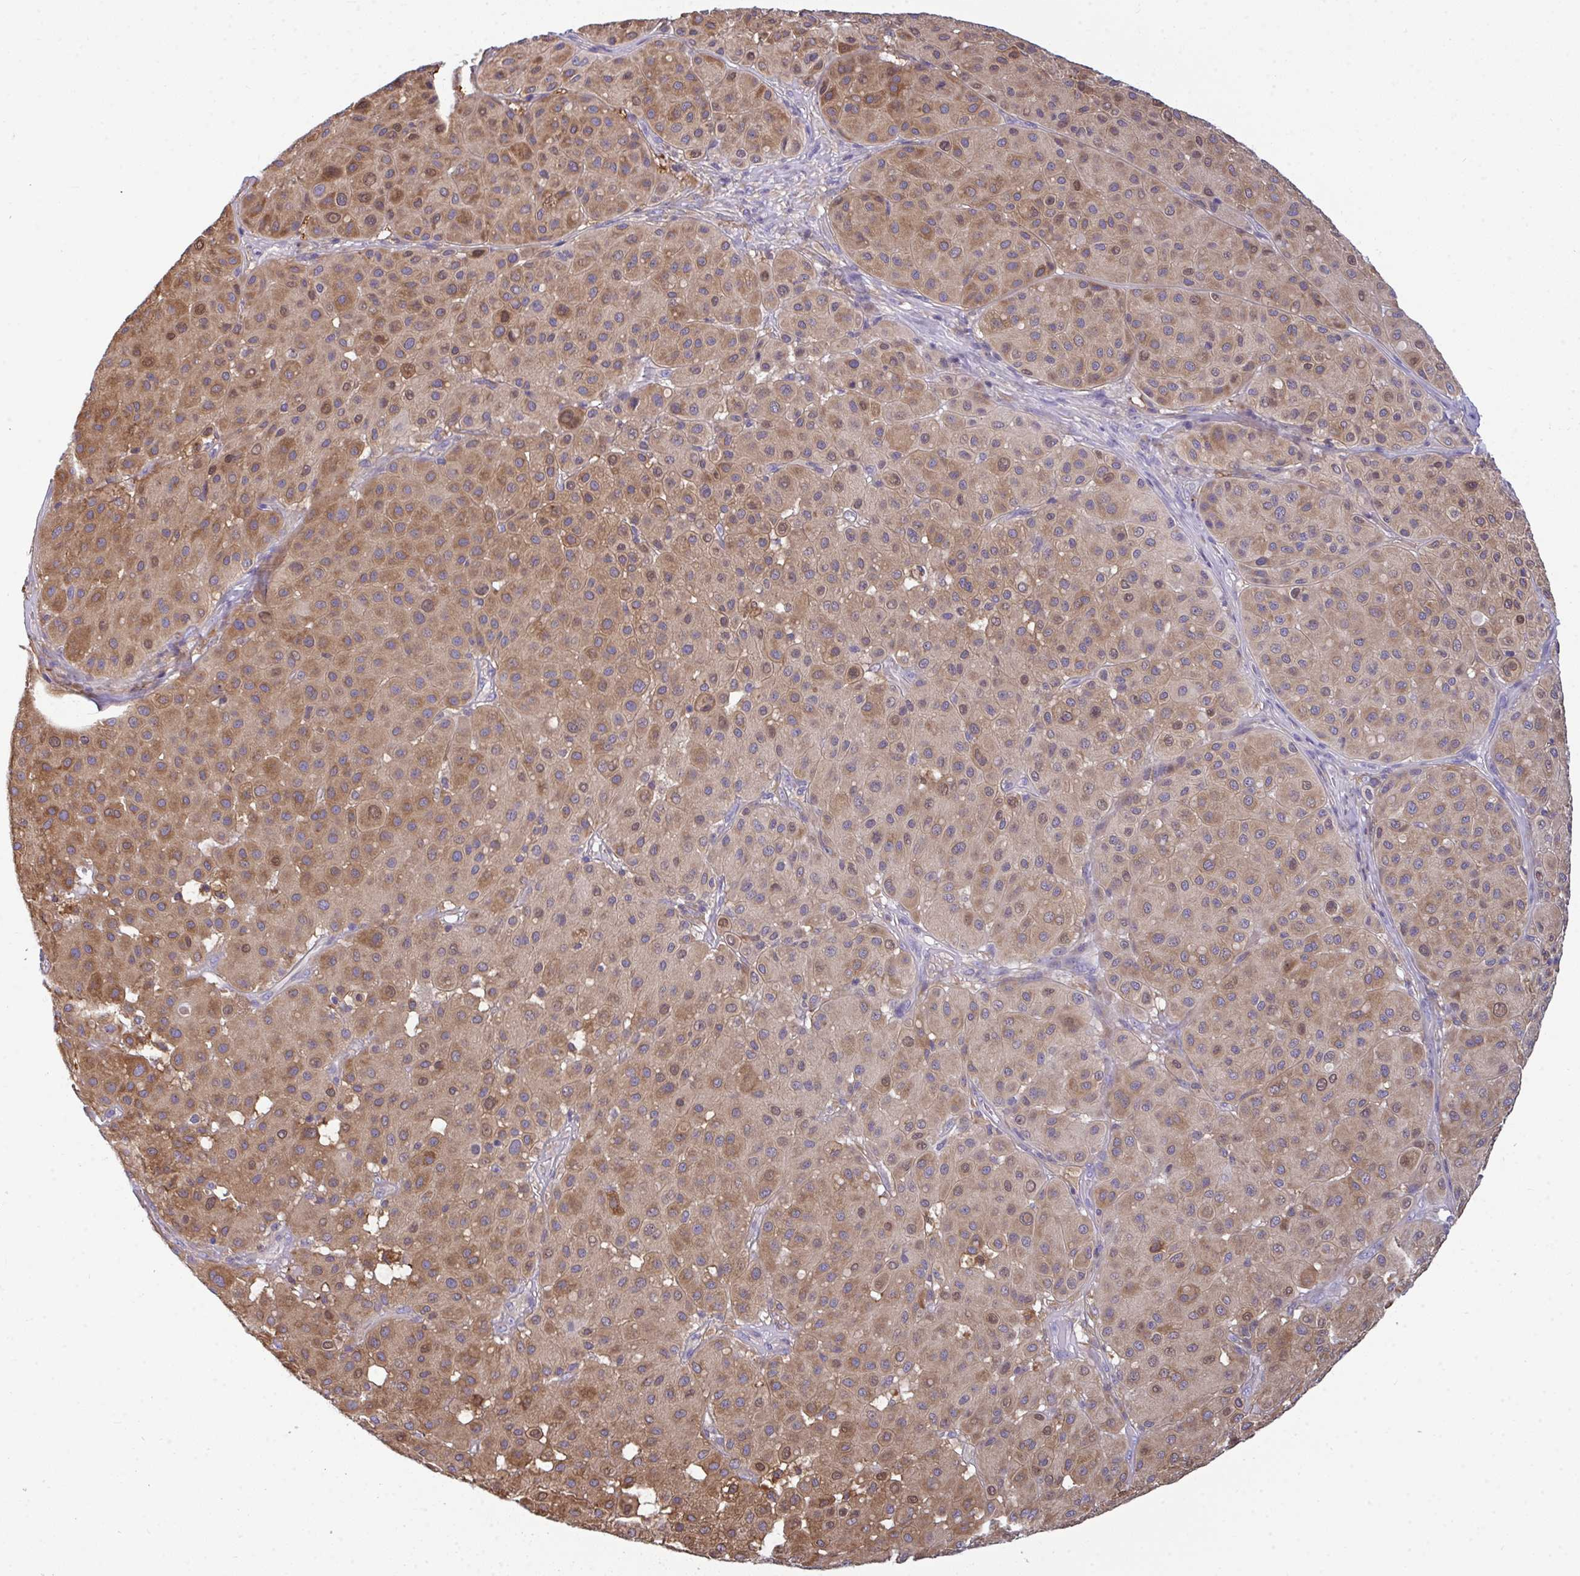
{"staining": {"intensity": "moderate", "quantity": ">75%", "location": "cytoplasmic/membranous,nuclear"}, "tissue": "melanoma", "cell_type": "Tumor cells", "image_type": "cancer", "snomed": [{"axis": "morphology", "description": "Malignant melanoma, Metastatic site"}, {"axis": "topography", "description": "Smooth muscle"}], "caption": "Moderate cytoplasmic/membranous and nuclear positivity for a protein is identified in approximately >75% of tumor cells of melanoma using IHC.", "gene": "SLC30A6", "patient": {"sex": "male", "age": 41}}